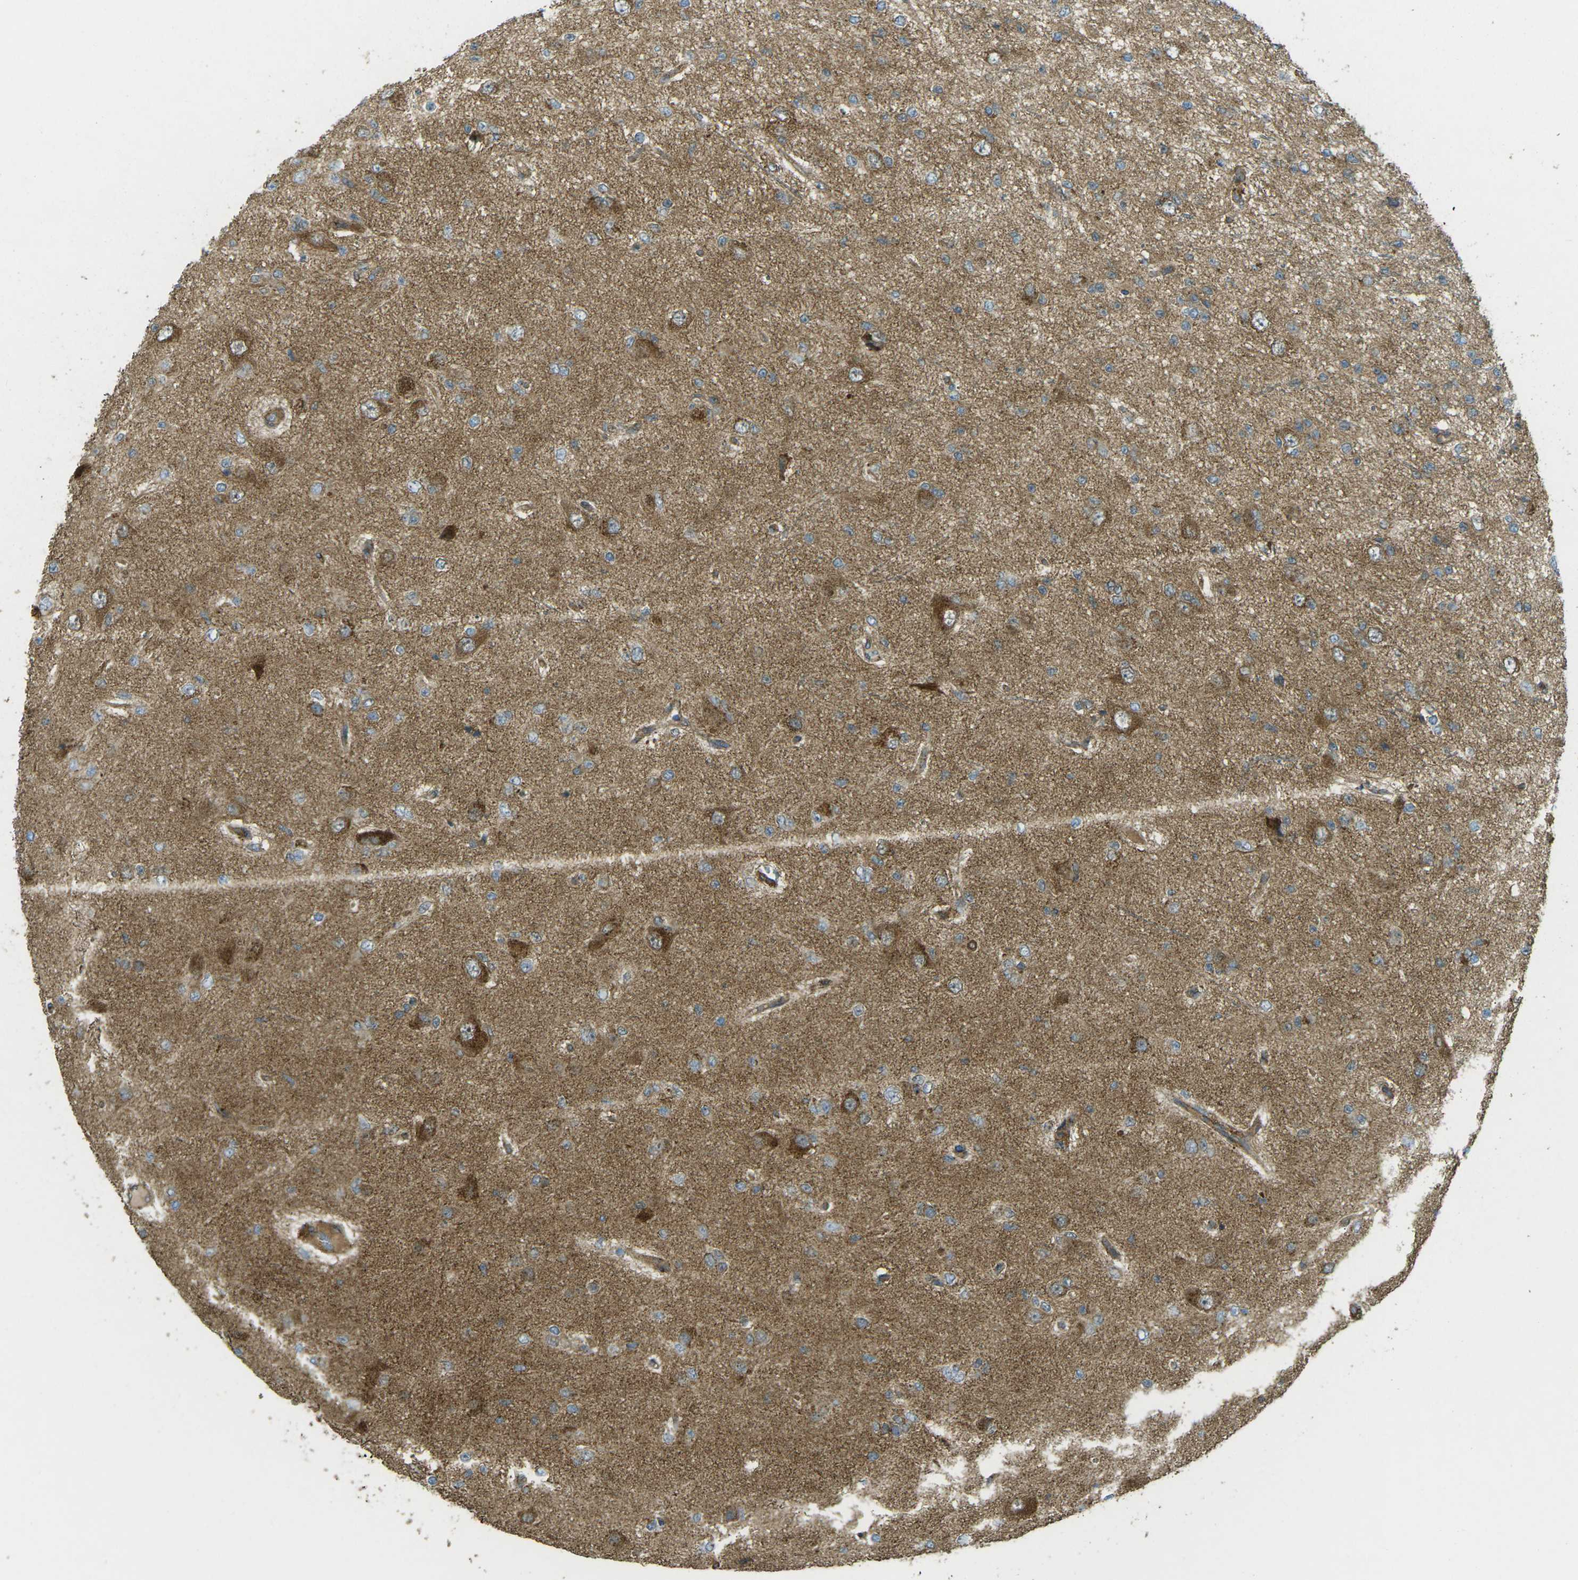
{"staining": {"intensity": "moderate", "quantity": "25%-75%", "location": "cytoplasmic/membranous"}, "tissue": "glioma", "cell_type": "Tumor cells", "image_type": "cancer", "snomed": [{"axis": "morphology", "description": "Glioma, malignant, Low grade"}, {"axis": "topography", "description": "Brain"}], "caption": "Immunohistochemical staining of glioma displays medium levels of moderate cytoplasmic/membranous expression in about 25%-75% of tumor cells.", "gene": "CHMP3", "patient": {"sex": "male", "age": 38}}